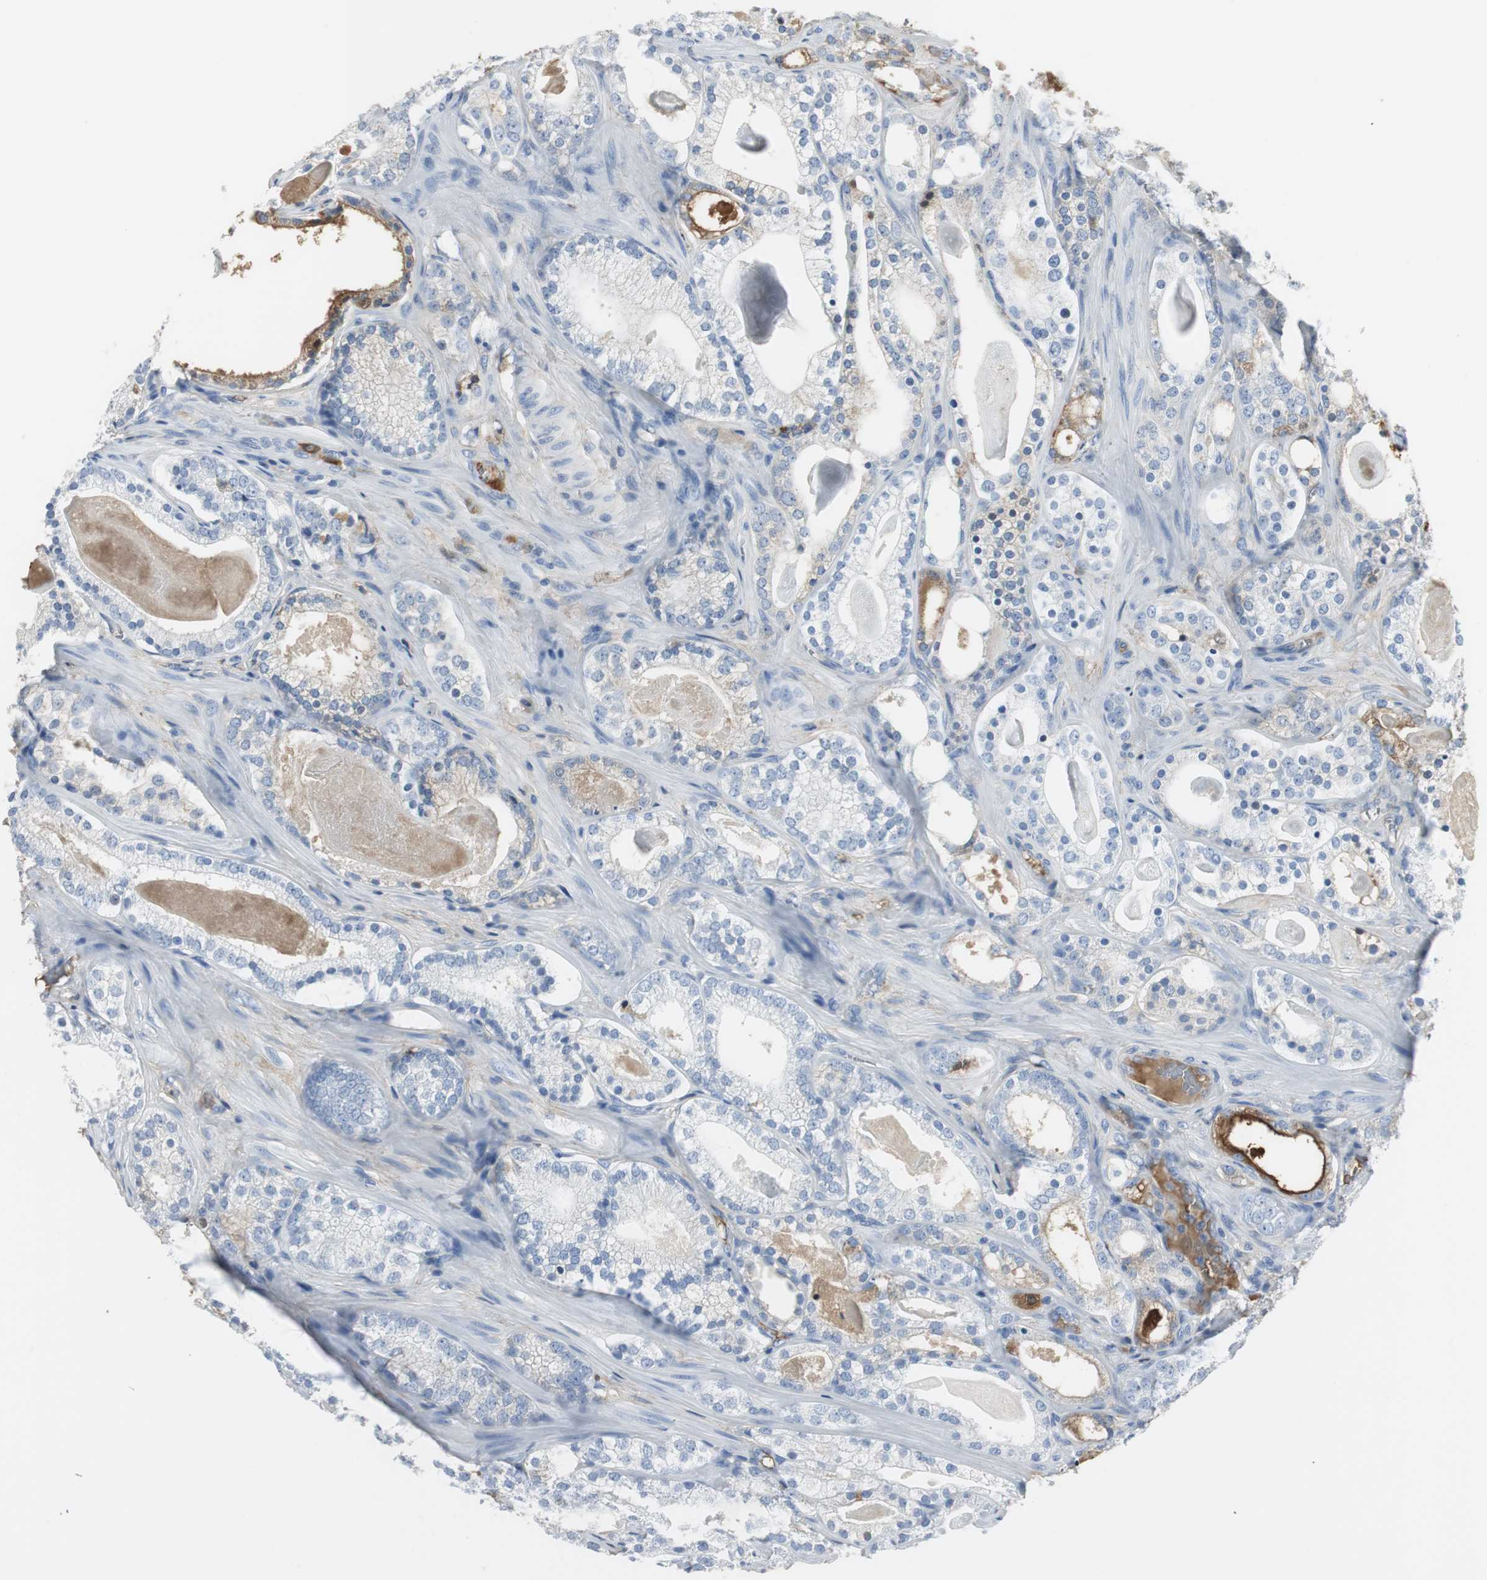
{"staining": {"intensity": "negative", "quantity": "none", "location": "none"}, "tissue": "prostate cancer", "cell_type": "Tumor cells", "image_type": "cancer", "snomed": [{"axis": "morphology", "description": "Adenocarcinoma, Low grade"}, {"axis": "topography", "description": "Prostate"}], "caption": "This is an immunohistochemistry micrograph of human prostate low-grade adenocarcinoma. There is no staining in tumor cells.", "gene": "IGHA1", "patient": {"sex": "male", "age": 59}}